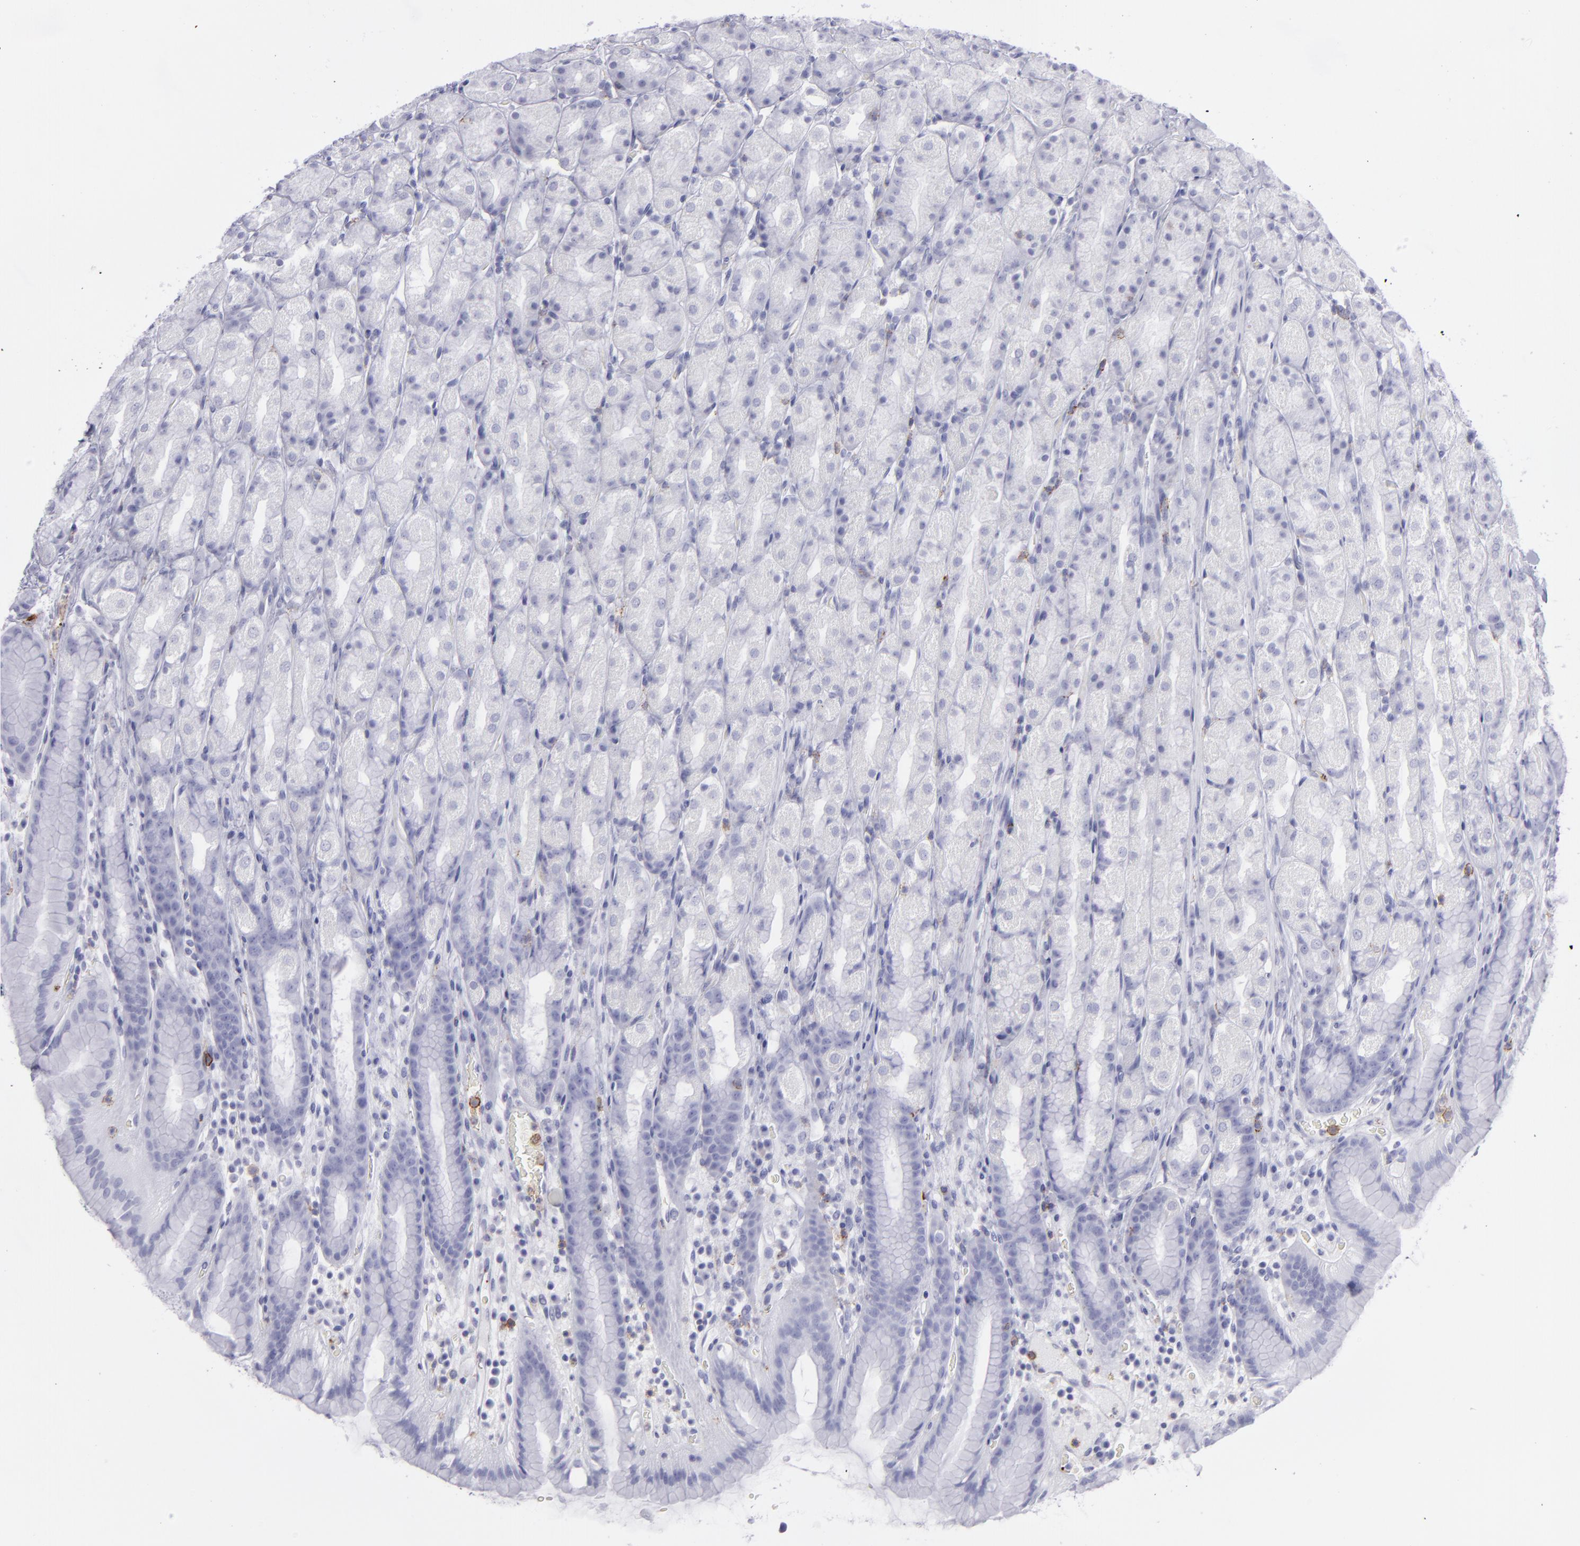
{"staining": {"intensity": "negative", "quantity": "none", "location": "none"}, "tissue": "stomach", "cell_type": "Glandular cells", "image_type": "normal", "snomed": [{"axis": "morphology", "description": "Normal tissue, NOS"}, {"axis": "topography", "description": "Stomach, upper"}], "caption": "This is an IHC photomicrograph of unremarkable stomach. There is no positivity in glandular cells.", "gene": "SELPLG", "patient": {"sex": "male", "age": 68}}